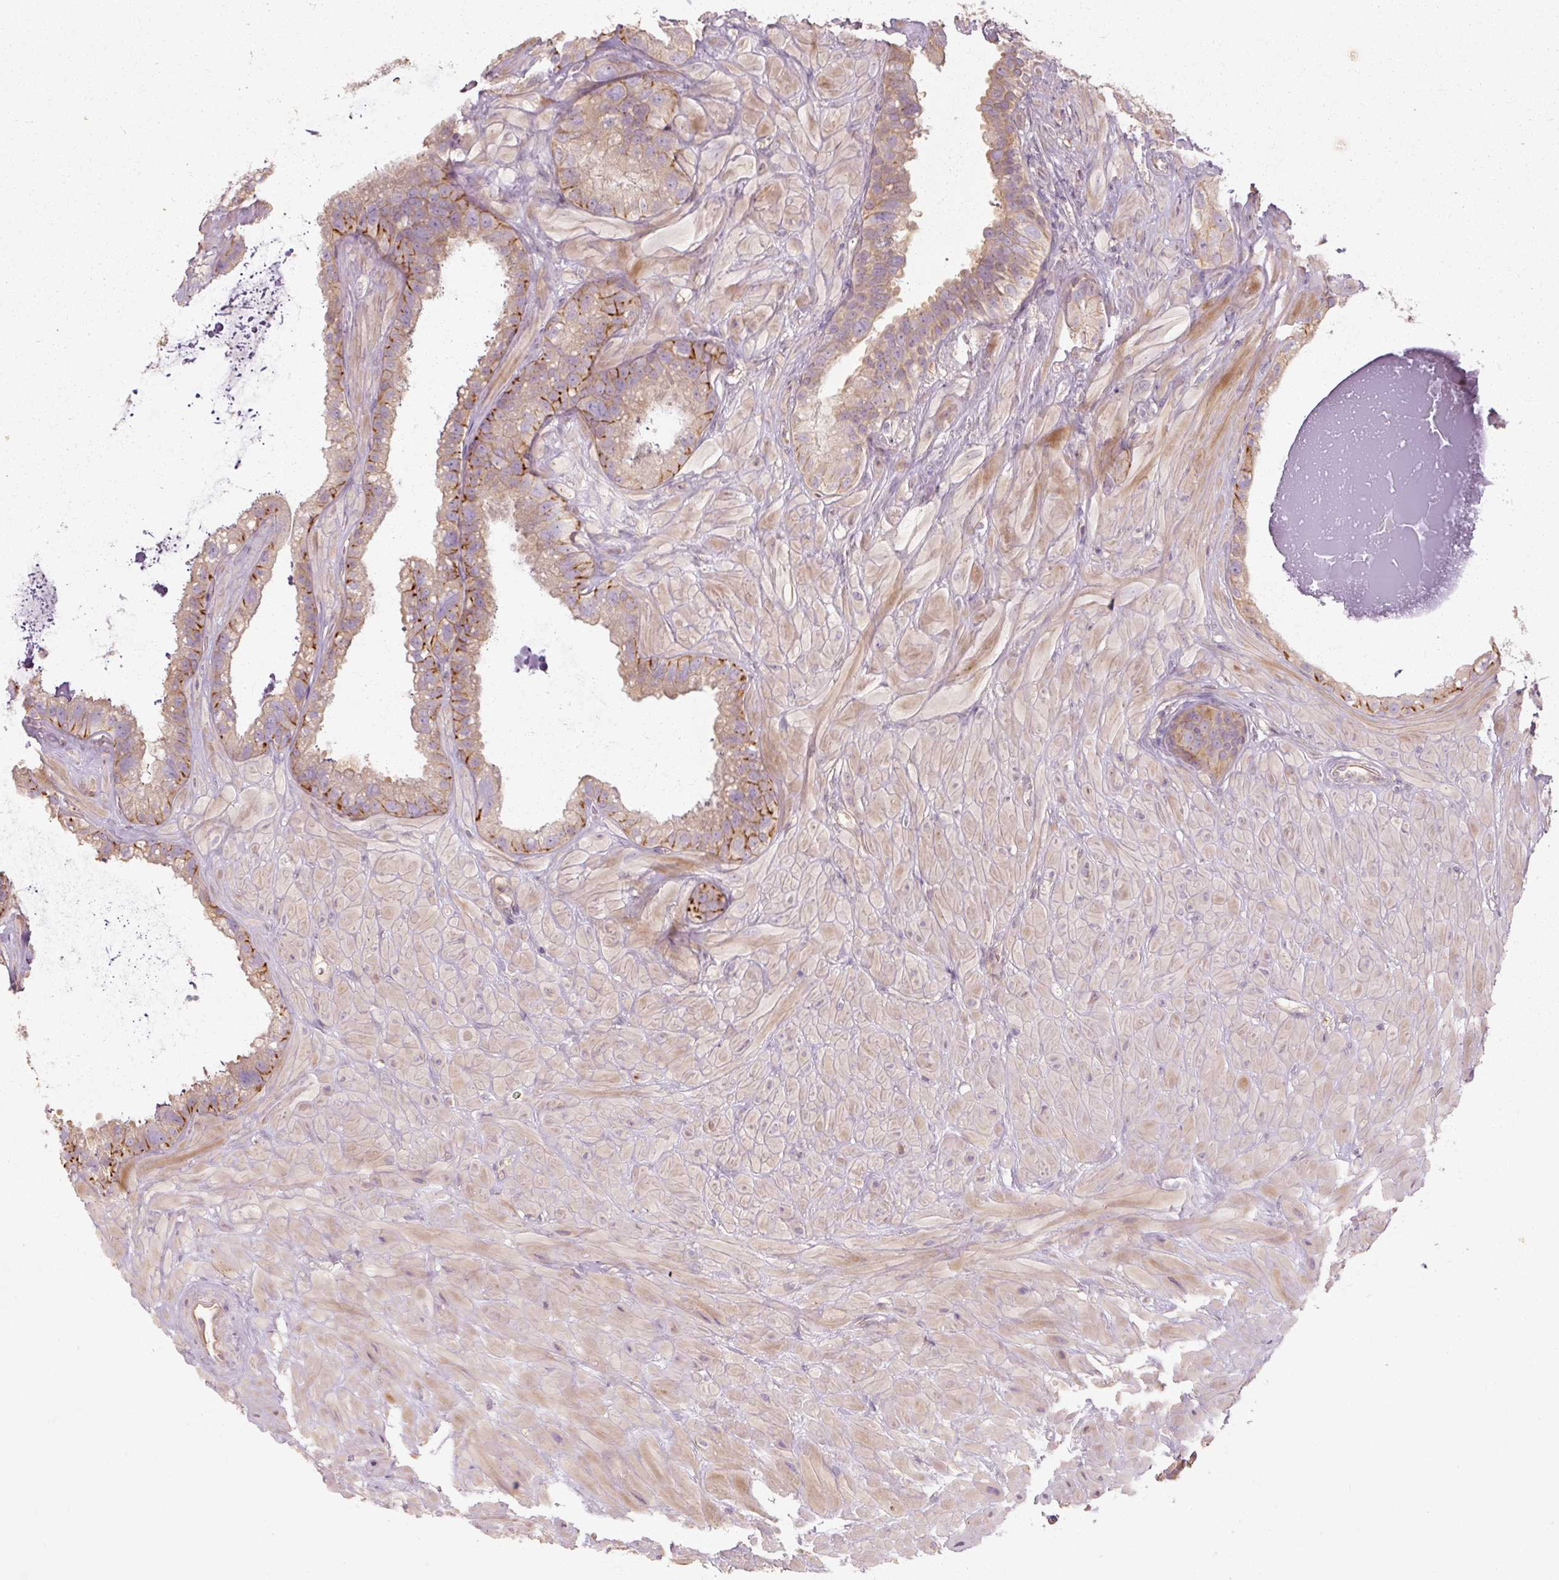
{"staining": {"intensity": "moderate", "quantity": "25%-75%", "location": "cytoplasmic/membranous"}, "tissue": "seminal vesicle", "cell_type": "Glandular cells", "image_type": "normal", "snomed": [{"axis": "morphology", "description": "Normal tissue, NOS"}, {"axis": "topography", "description": "Seminal veicle"}, {"axis": "topography", "description": "Peripheral nerve tissue"}], "caption": "IHC staining of unremarkable seminal vesicle, which demonstrates medium levels of moderate cytoplasmic/membranous positivity in approximately 25%-75% of glandular cells indicating moderate cytoplasmic/membranous protein positivity. The staining was performed using DAB (brown) for protein detection and nuclei were counterstained in hematoxylin (blue).", "gene": "RB1CC1", "patient": {"sex": "male", "age": 76}}